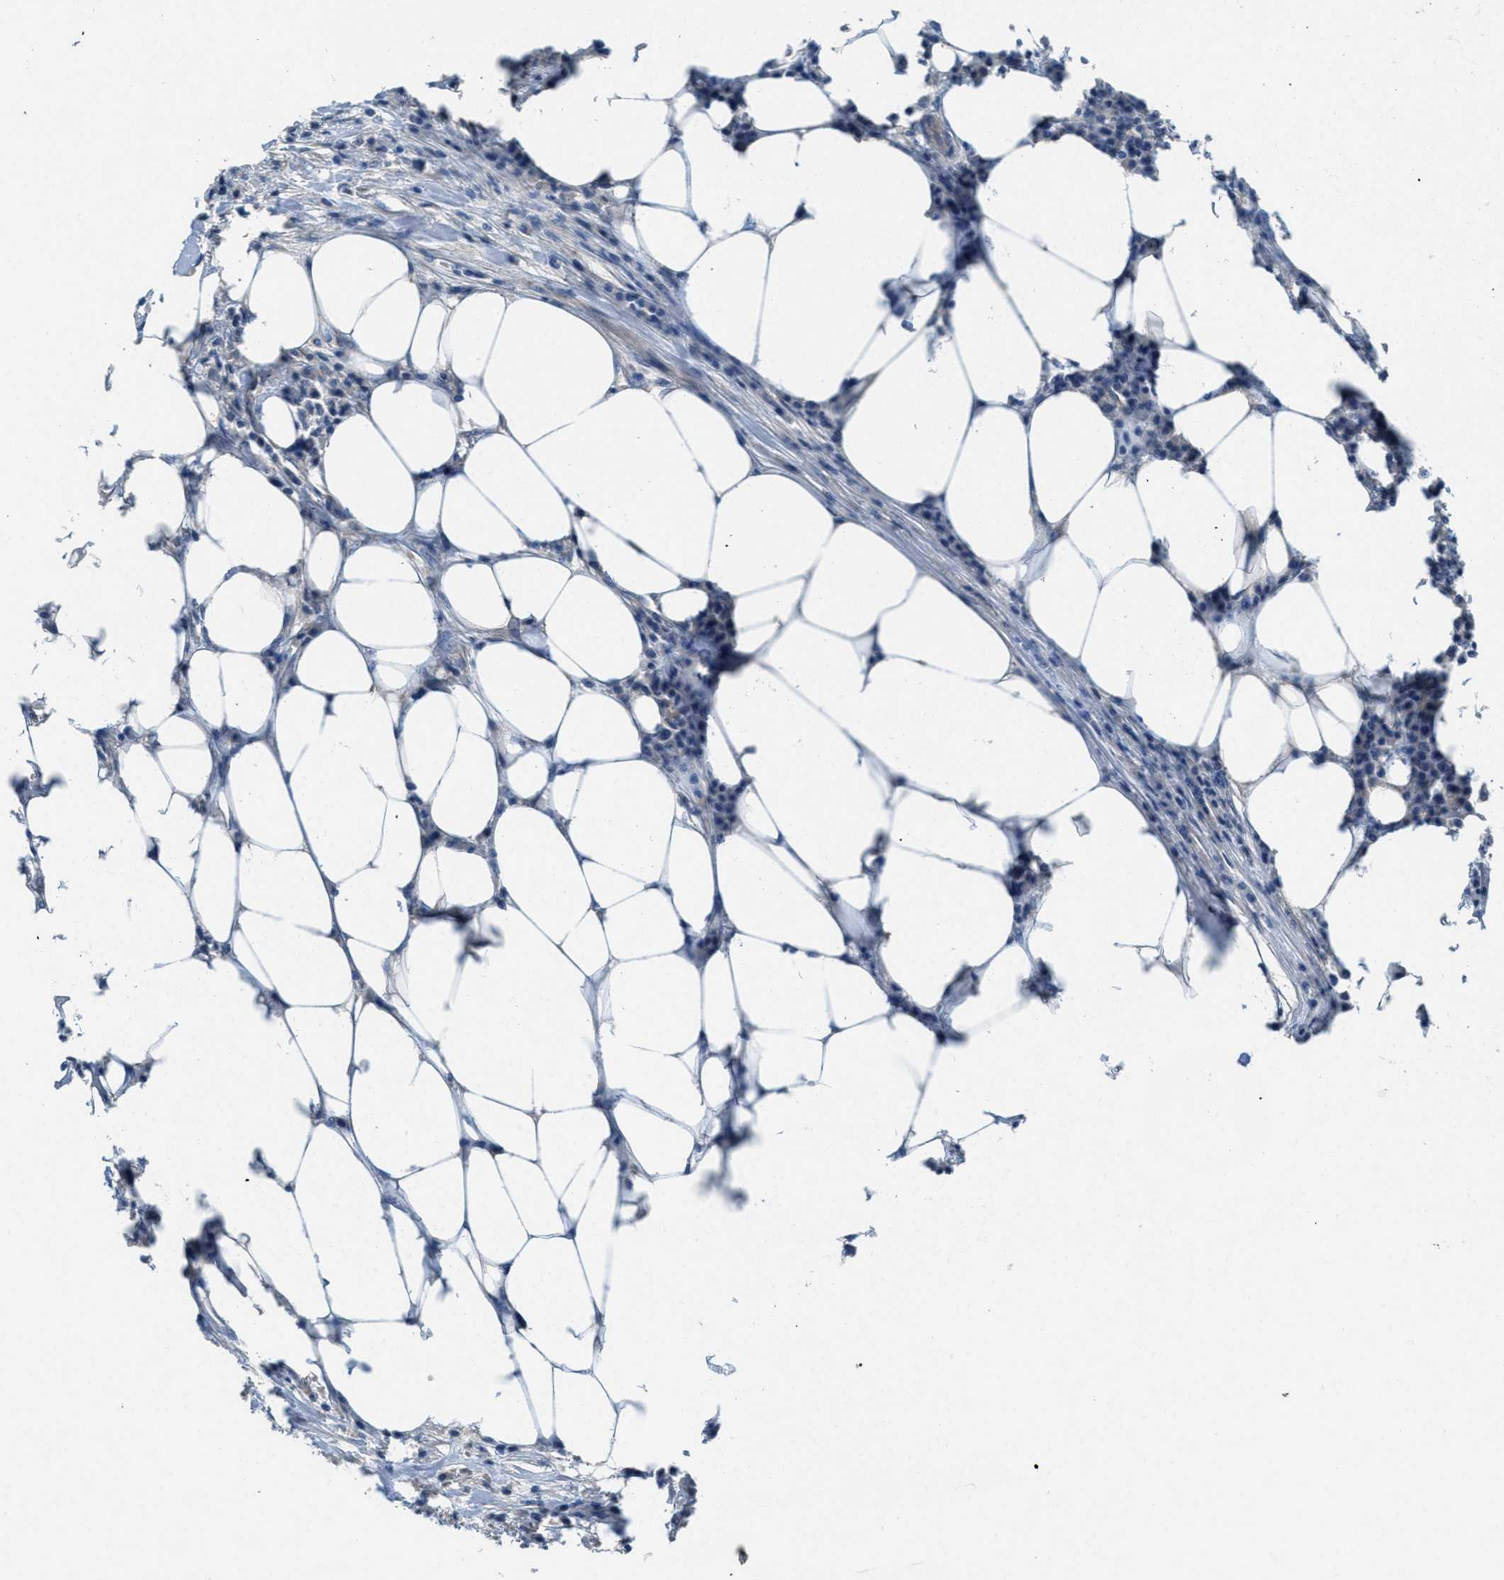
{"staining": {"intensity": "negative", "quantity": "none", "location": "none"}, "tissue": "colorectal cancer", "cell_type": "Tumor cells", "image_type": "cancer", "snomed": [{"axis": "morphology", "description": "Adenocarcinoma, NOS"}, {"axis": "topography", "description": "Colon"}], "caption": "Tumor cells show no significant protein staining in colorectal cancer (adenocarcinoma). (DAB IHC, high magnification).", "gene": "ZFYVE9", "patient": {"sex": "male", "age": 71}}